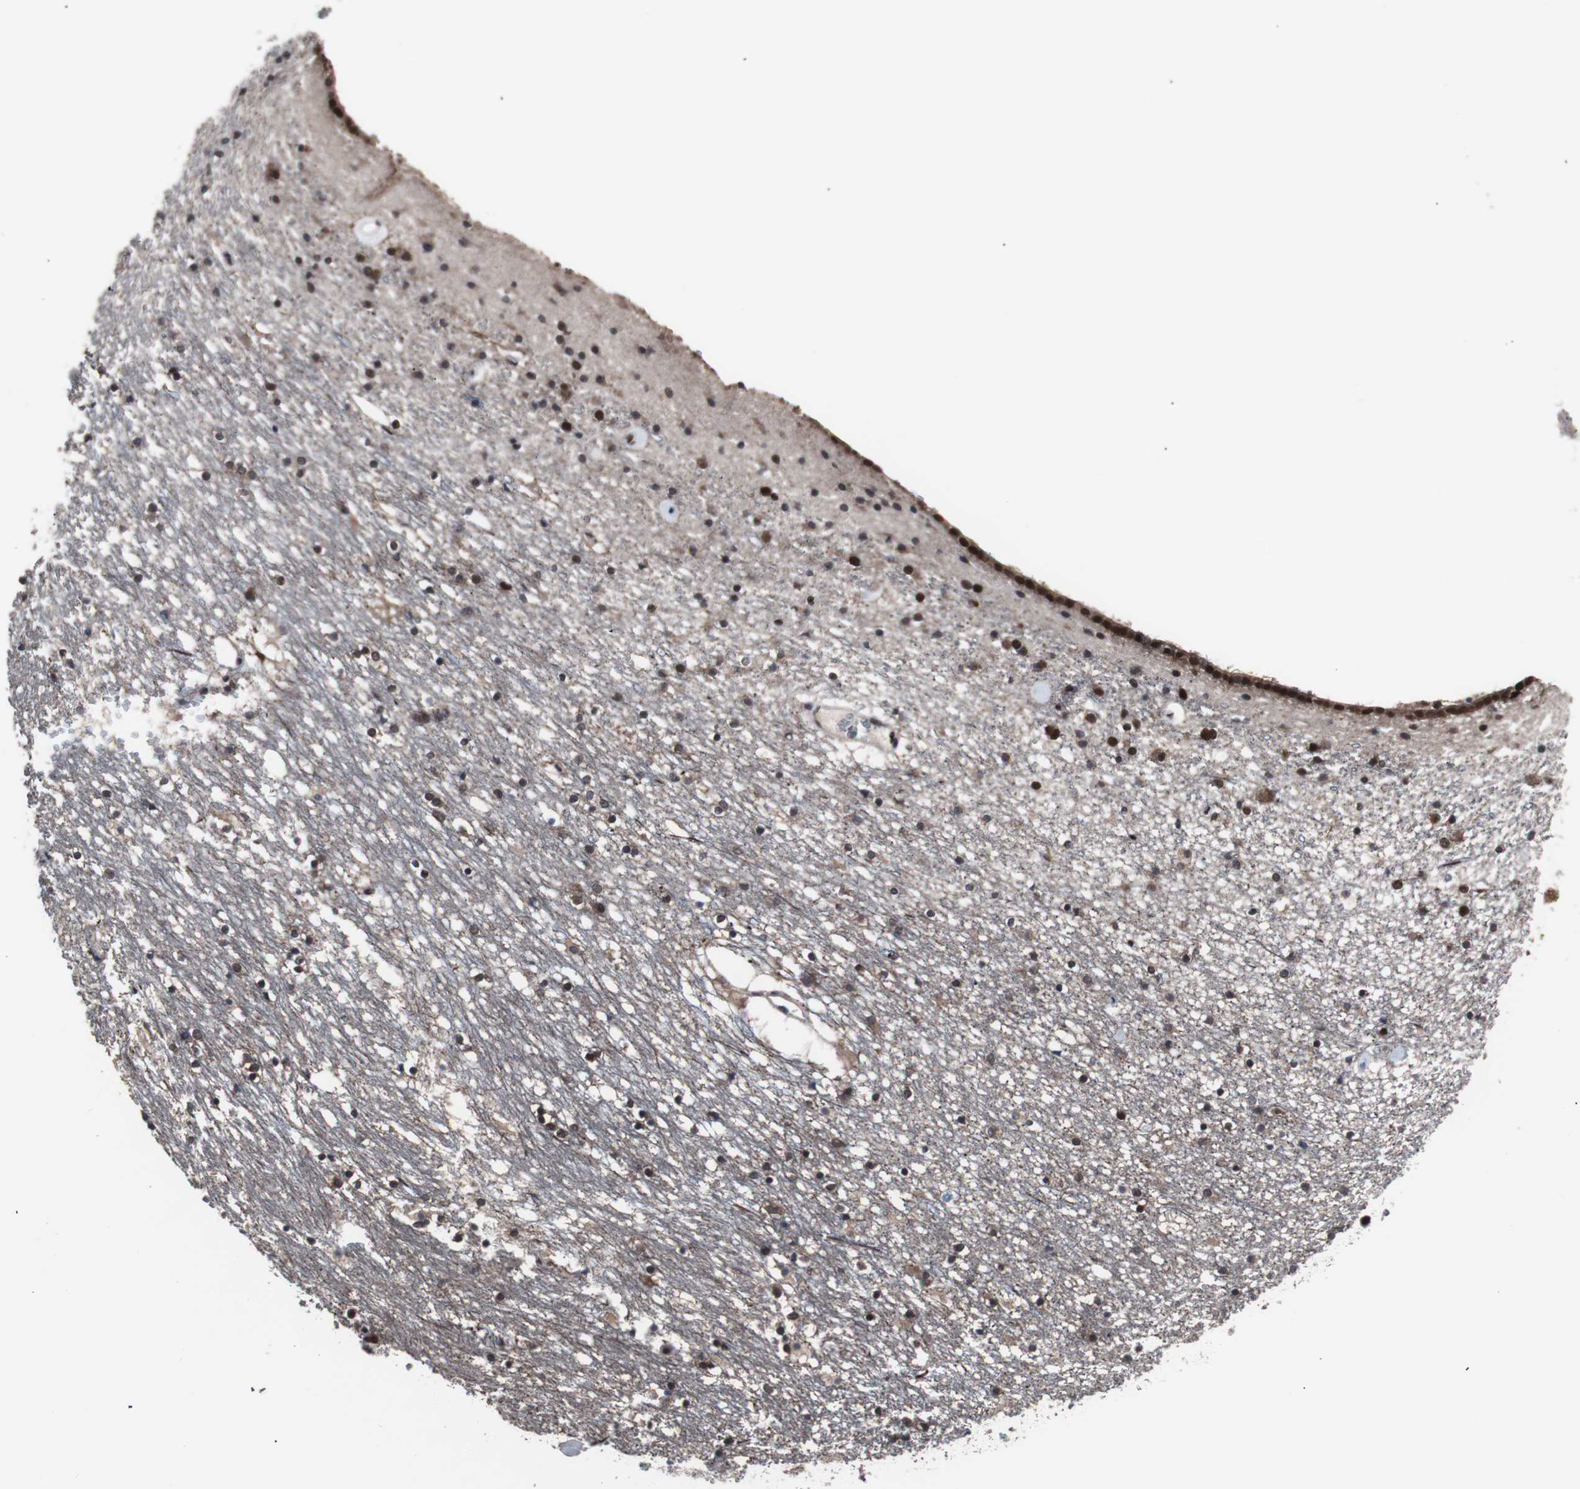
{"staining": {"intensity": "moderate", "quantity": ">75%", "location": "nuclear"}, "tissue": "caudate", "cell_type": "Glial cells", "image_type": "normal", "snomed": [{"axis": "morphology", "description": "Normal tissue, NOS"}, {"axis": "topography", "description": "Lateral ventricle wall"}], "caption": "Immunohistochemistry staining of unremarkable caudate, which displays medium levels of moderate nuclear positivity in approximately >75% of glial cells indicating moderate nuclear protein positivity. The staining was performed using DAB (brown) for protein detection and nuclei were counterstained in hematoxylin (blue).", "gene": "GTF2F2", "patient": {"sex": "male", "age": 45}}